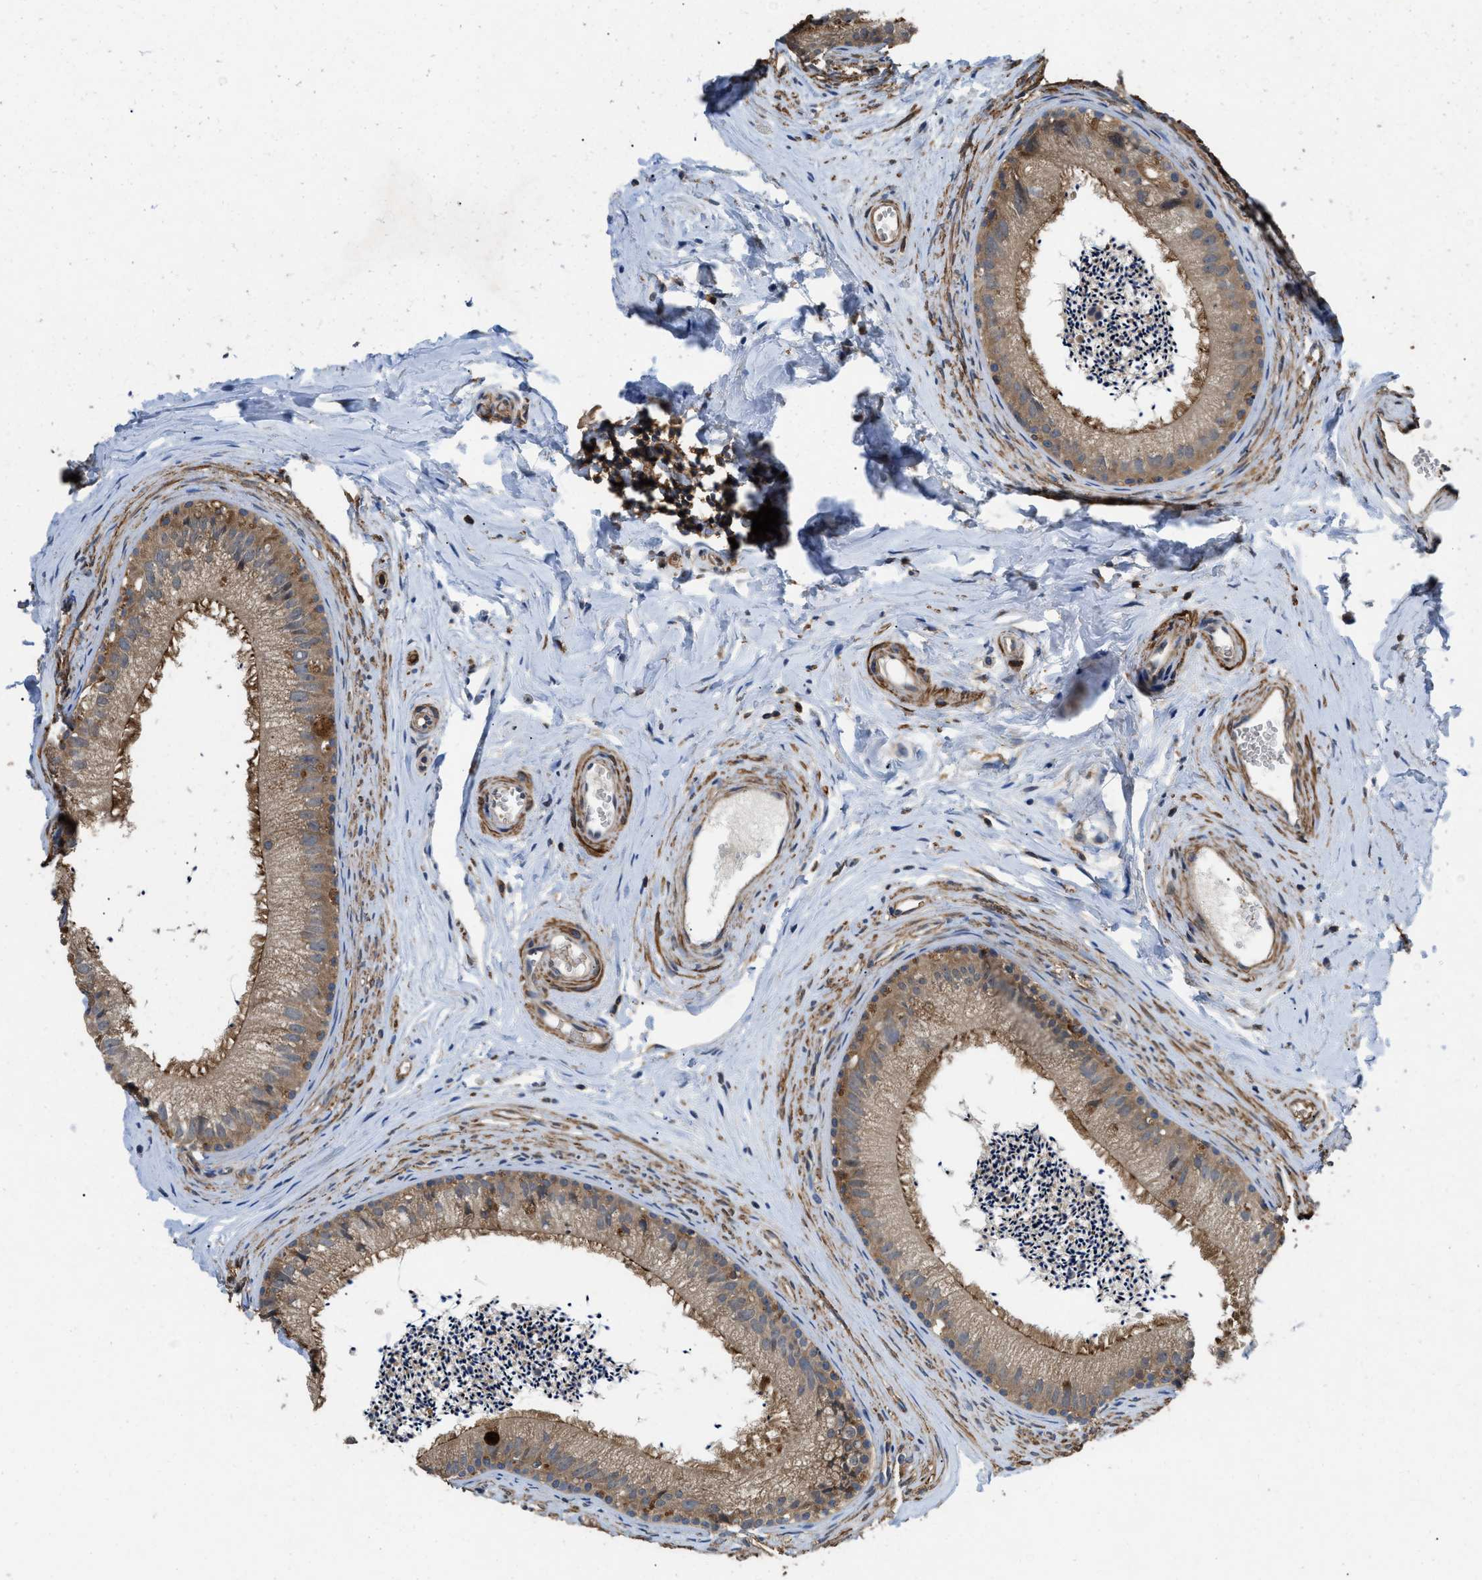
{"staining": {"intensity": "moderate", "quantity": ">75%", "location": "cytoplasmic/membranous"}, "tissue": "epididymis", "cell_type": "Glandular cells", "image_type": "normal", "snomed": [{"axis": "morphology", "description": "Normal tissue, NOS"}, {"axis": "topography", "description": "Epididymis"}], "caption": "IHC of normal epididymis shows medium levels of moderate cytoplasmic/membranous positivity in about >75% of glandular cells. (DAB (3,3'-diaminobenzidine) IHC, brown staining for protein, blue staining for nuclei).", "gene": "LINGO2", "patient": {"sex": "male", "age": 56}}